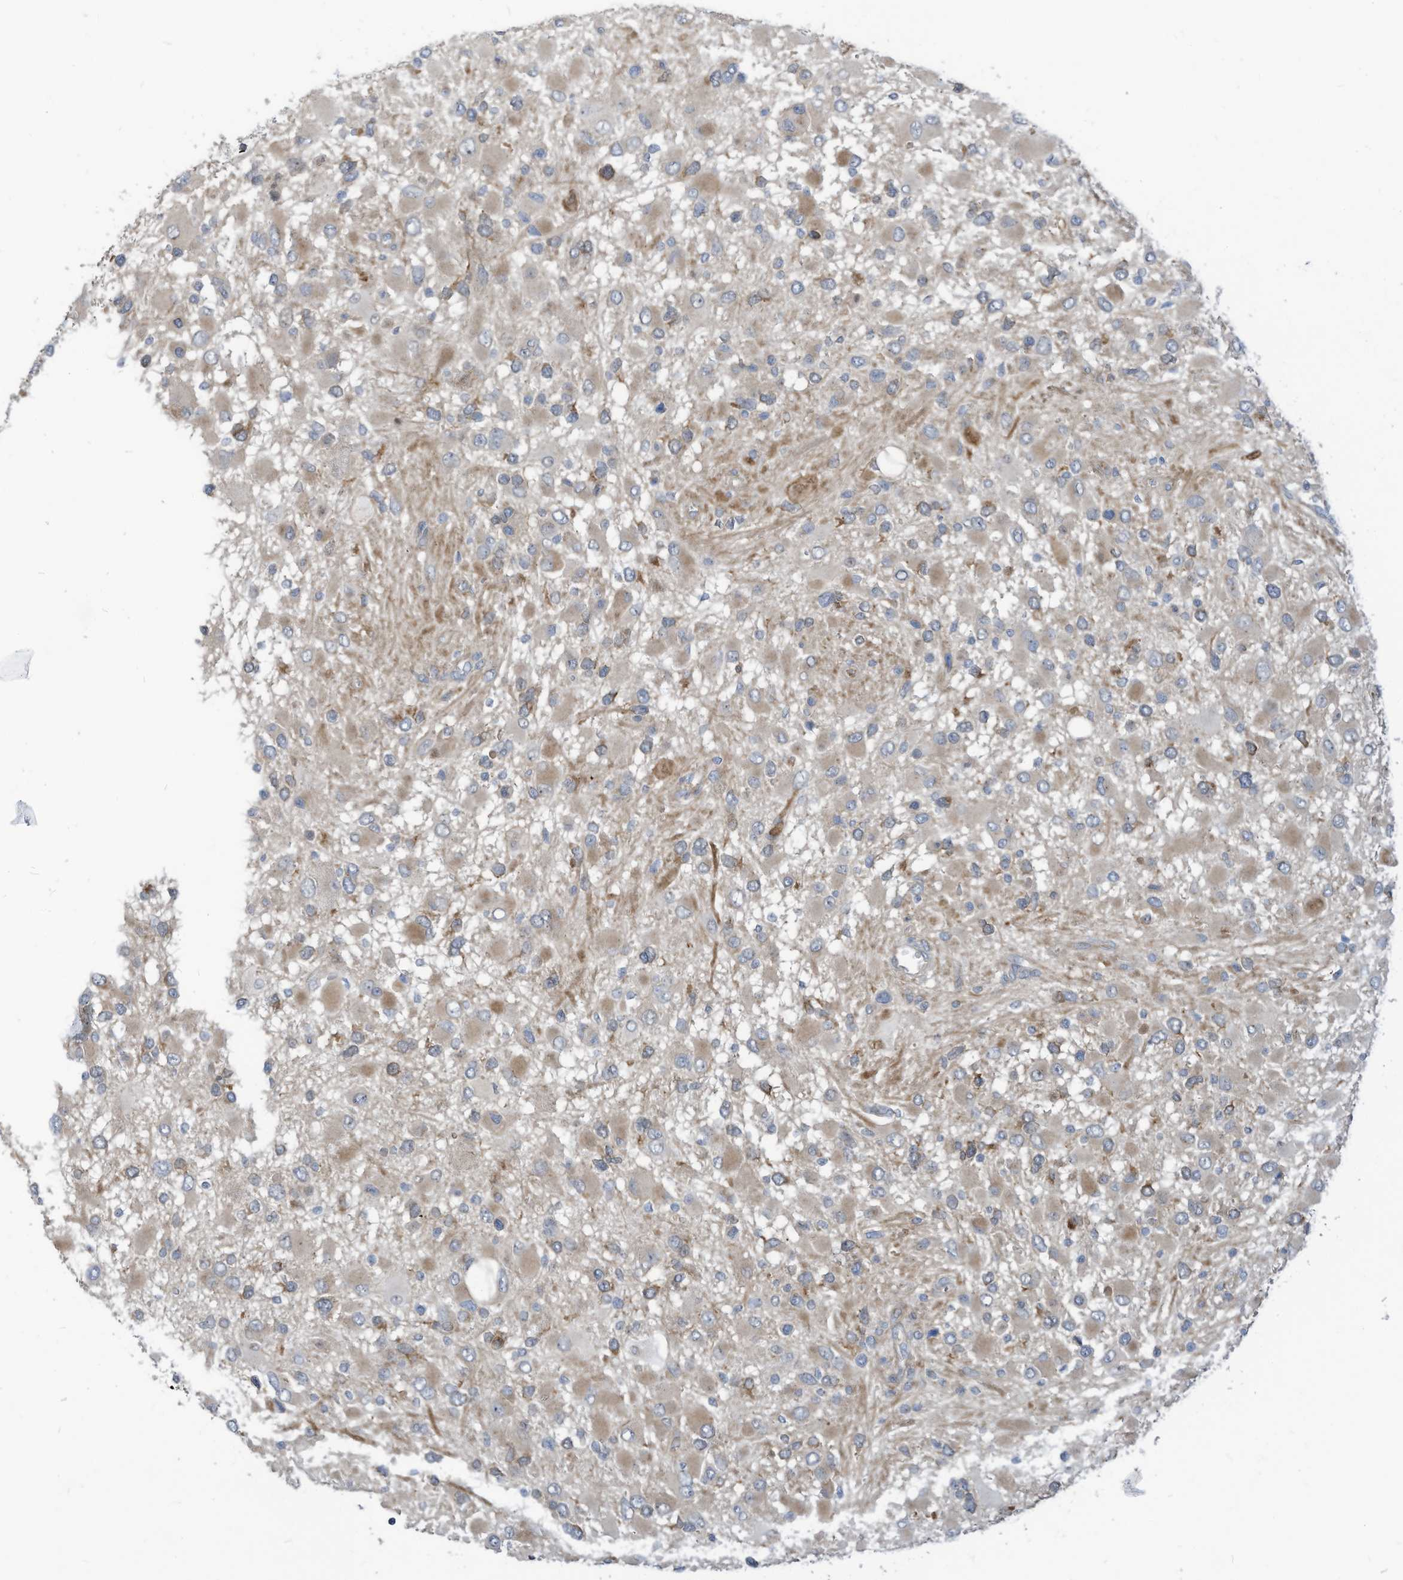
{"staining": {"intensity": "weak", "quantity": "<25%", "location": "cytoplasmic/membranous"}, "tissue": "glioma", "cell_type": "Tumor cells", "image_type": "cancer", "snomed": [{"axis": "morphology", "description": "Glioma, malignant, High grade"}, {"axis": "topography", "description": "Brain"}], "caption": "Human glioma stained for a protein using IHC shows no staining in tumor cells.", "gene": "GPATCH3", "patient": {"sex": "male", "age": 53}}